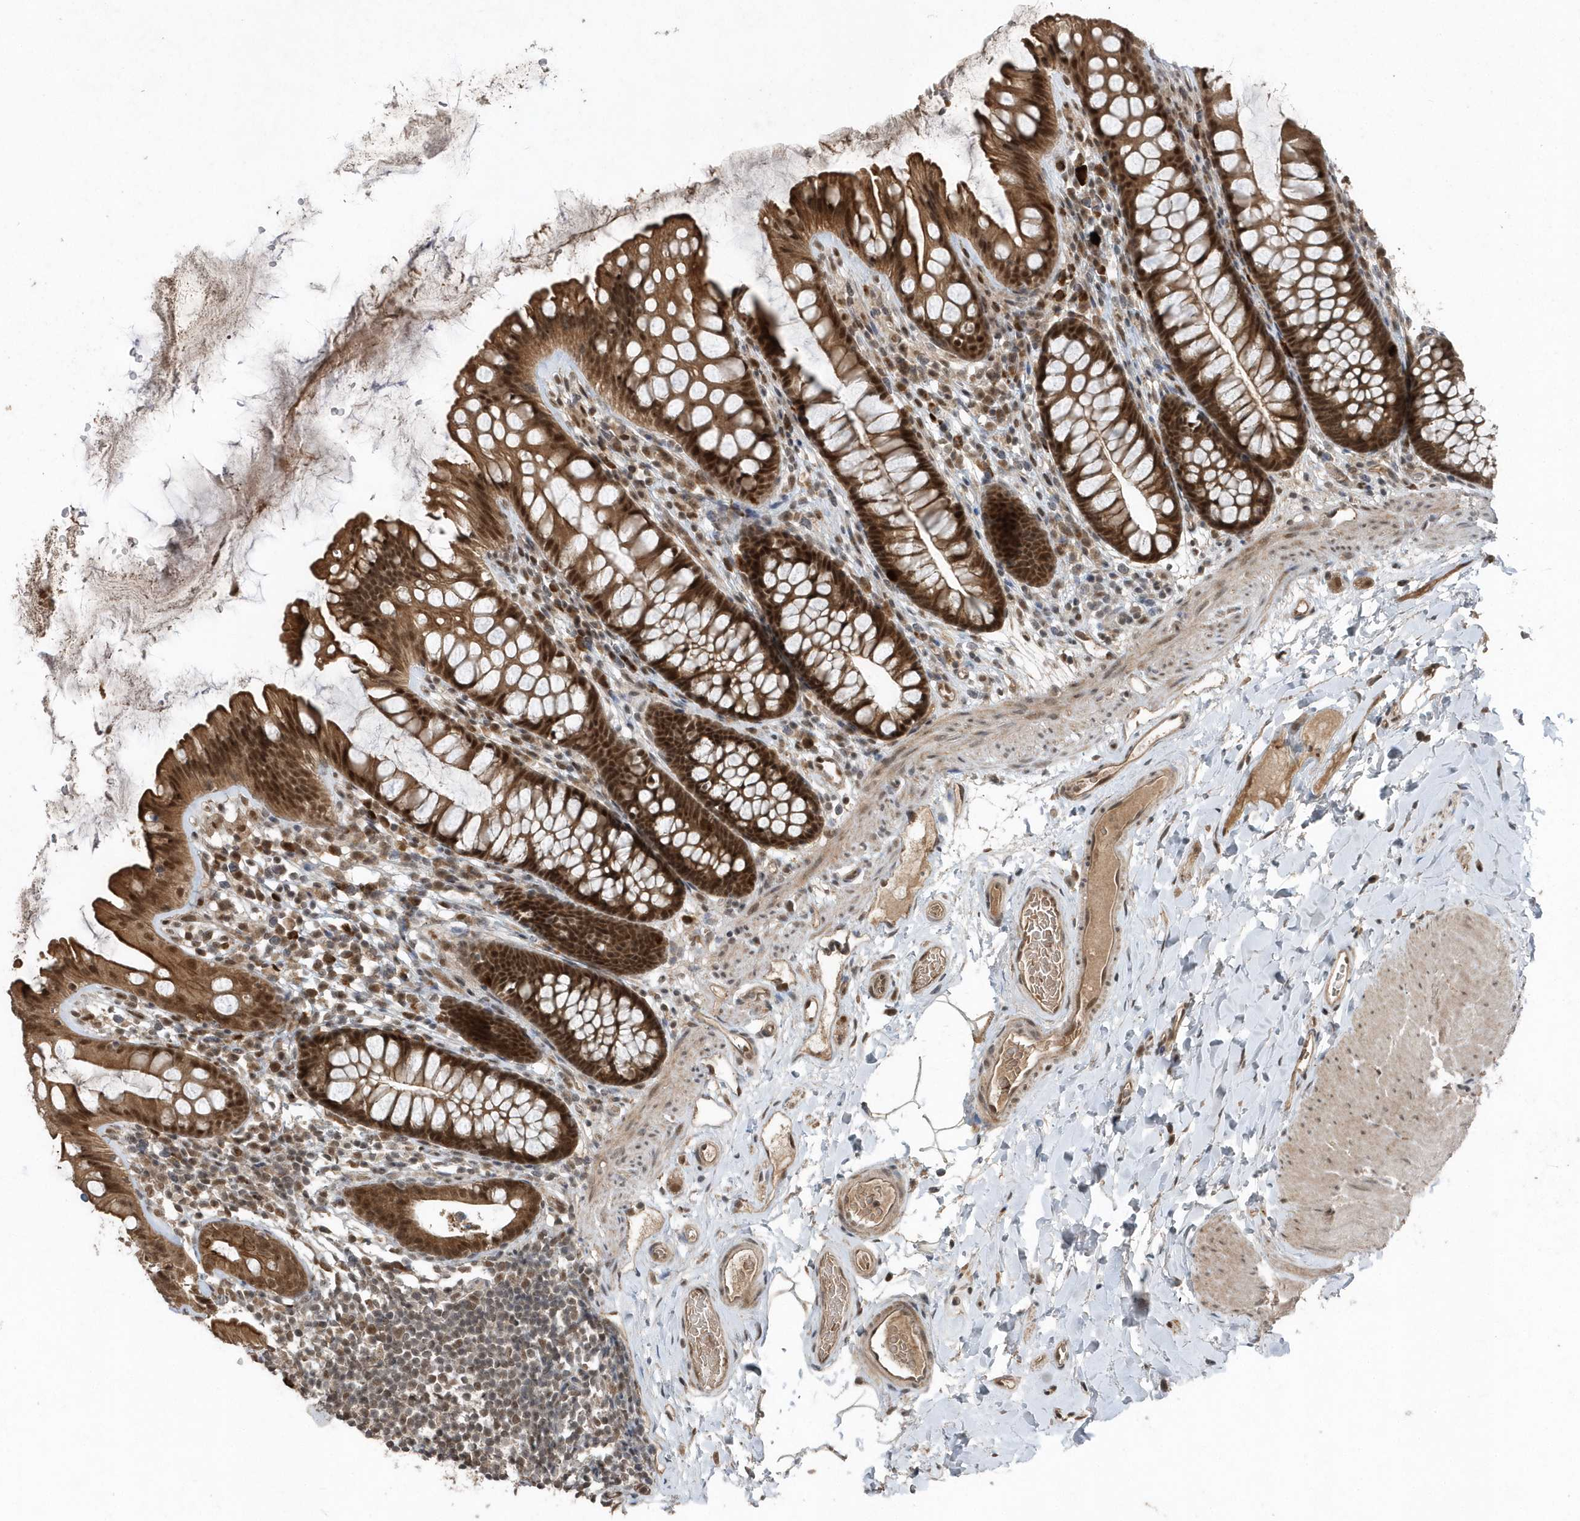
{"staining": {"intensity": "moderate", "quantity": ">75%", "location": "cytoplasmic/membranous,nuclear"}, "tissue": "colon", "cell_type": "Endothelial cells", "image_type": "normal", "snomed": [{"axis": "morphology", "description": "Normal tissue, NOS"}, {"axis": "topography", "description": "Colon"}], "caption": "About >75% of endothelial cells in unremarkable colon exhibit moderate cytoplasmic/membranous,nuclear protein positivity as visualized by brown immunohistochemical staining.", "gene": "QTRT2", "patient": {"sex": "female", "age": 62}}